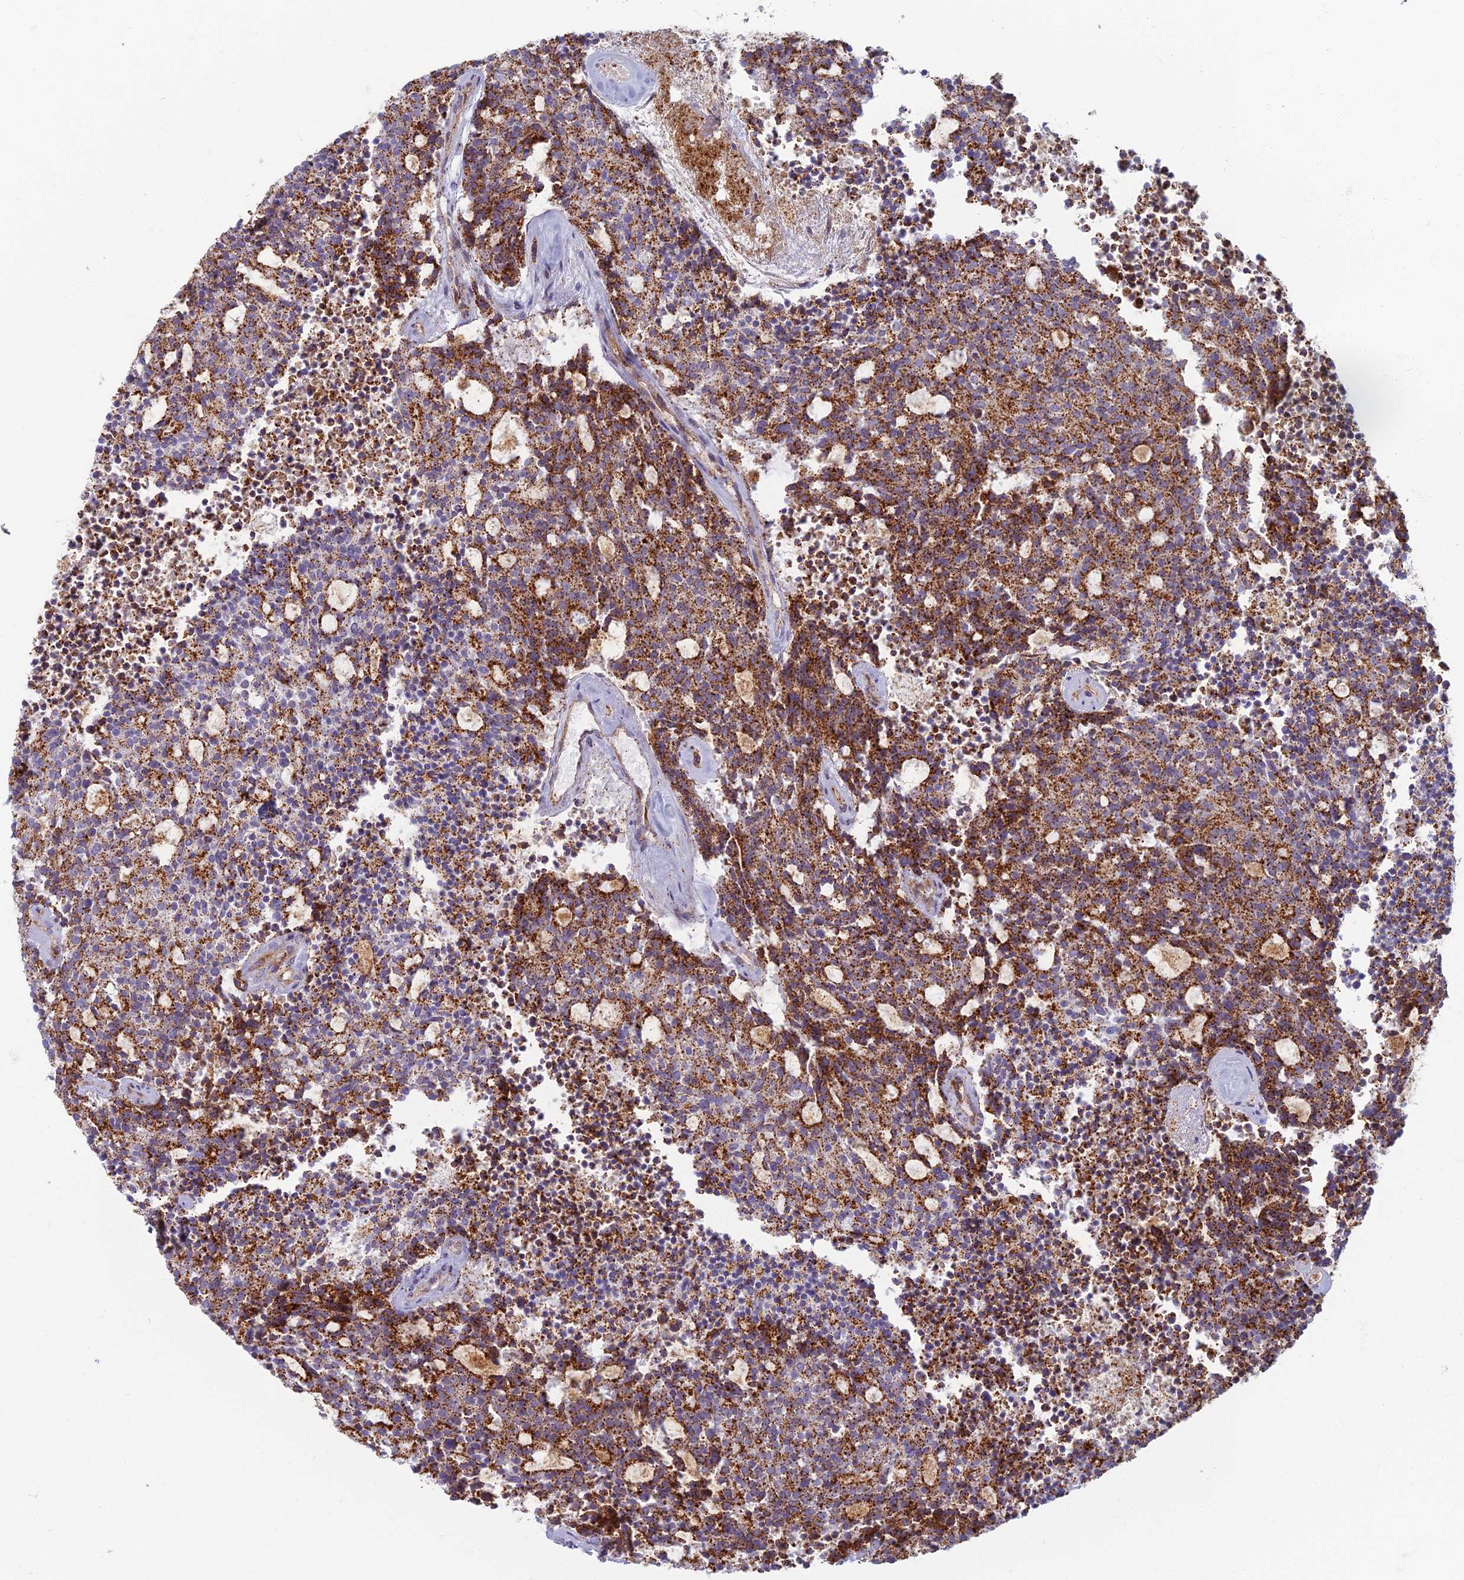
{"staining": {"intensity": "strong", "quantity": ">75%", "location": "cytoplasmic/membranous"}, "tissue": "carcinoid", "cell_type": "Tumor cells", "image_type": "cancer", "snomed": [{"axis": "morphology", "description": "Carcinoid, malignant, NOS"}, {"axis": "topography", "description": "Pancreas"}], "caption": "The image exhibits staining of carcinoid, revealing strong cytoplasmic/membranous protein staining (brown color) within tumor cells. The staining was performed using DAB, with brown indicating positive protein expression. Nuclei are stained blue with hematoxylin.", "gene": "CHMP4B", "patient": {"sex": "female", "age": 54}}